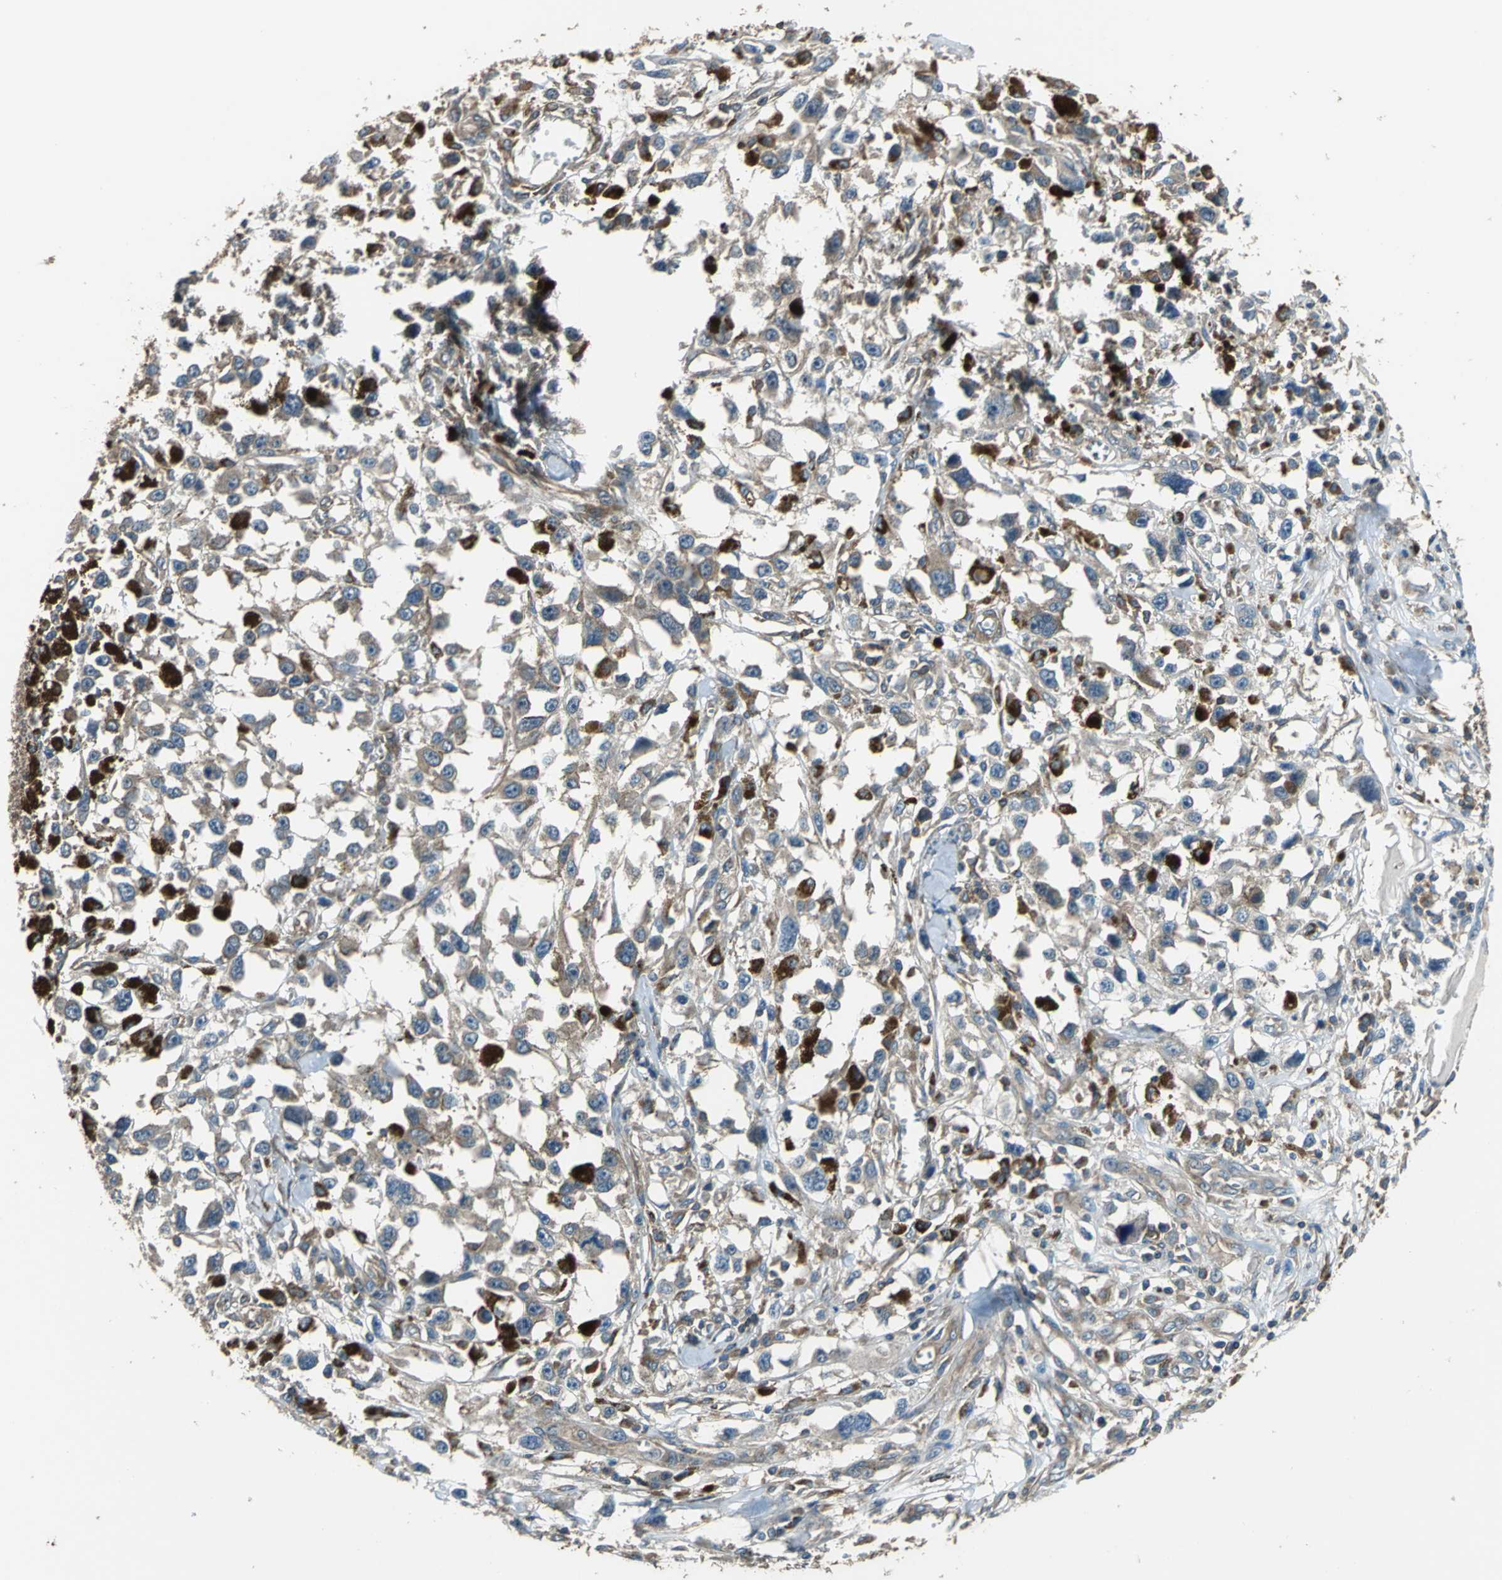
{"staining": {"intensity": "moderate", "quantity": ">75%", "location": "cytoplasmic/membranous"}, "tissue": "melanoma", "cell_type": "Tumor cells", "image_type": "cancer", "snomed": [{"axis": "morphology", "description": "Malignant melanoma, Metastatic site"}, {"axis": "topography", "description": "Lymph node"}], "caption": "An immunohistochemistry histopathology image of tumor tissue is shown. Protein staining in brown labels moderate cytoplasmic/membranous positivity in melanoma within tumor cells.", "gene": "PARVA", "patient": {"sex": "male", "age": 59}}